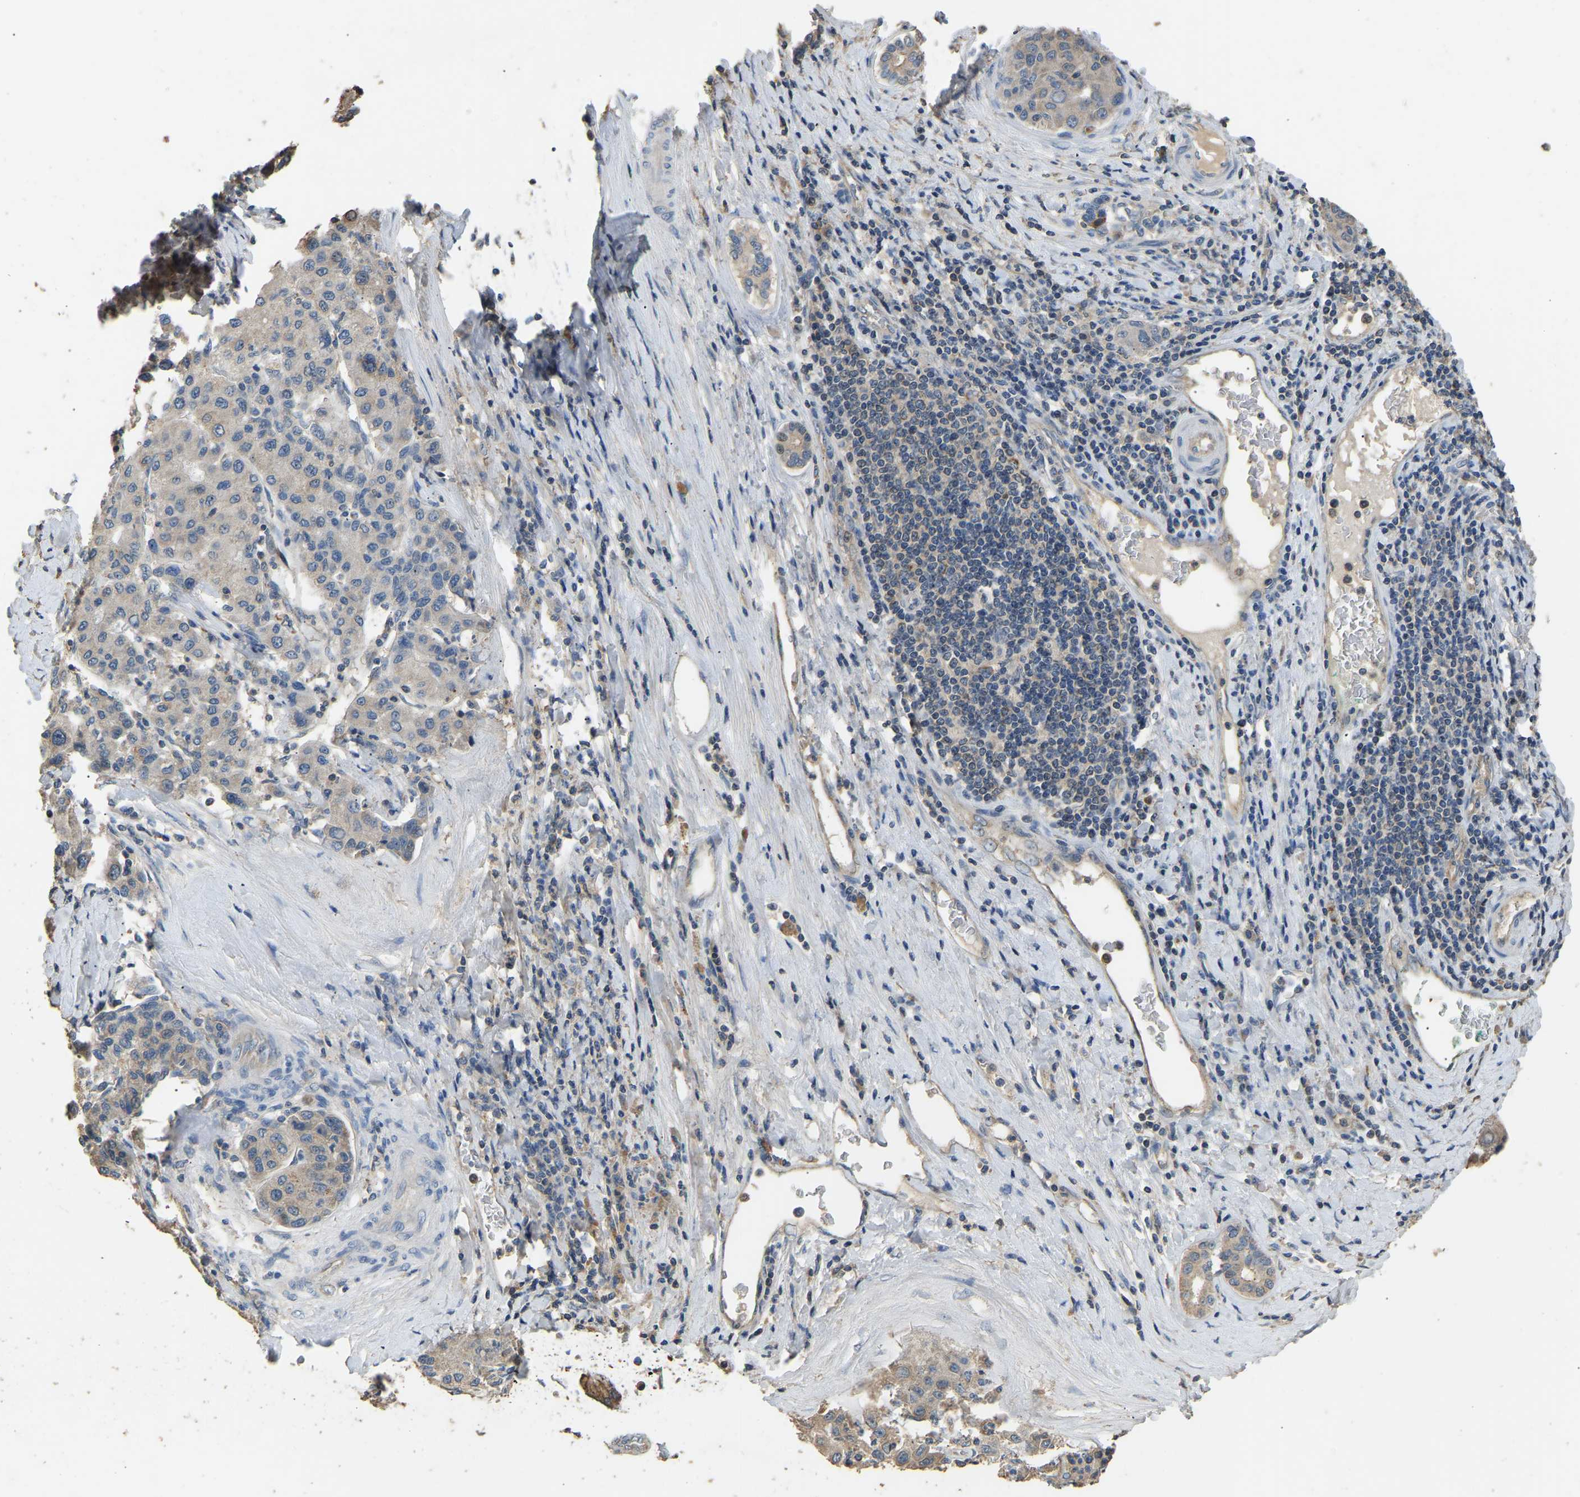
{"staining": {"intensity": "weak", "quantity": "25%-75%", "location": "cytoplasmic/membranous"}, "tissue": "liver cancer", "cell_type": "Tumor cells", "image_type": "cancer", "snomed": [{"axis": "morphology", "description": "Carcinoma, Hepatocellular, NOS"}, {"axis": "topography", "description": "Liver"}], "caption": "A micrograph showing weak cytoplasmic/membranous expression in about 25%-75% of tumor cells in liver hepatocellular carcinoma, as visualized by brown immunohistochemical staining.", "gene": "TUFM", "patient": {"sex": "male", "age": 65}}